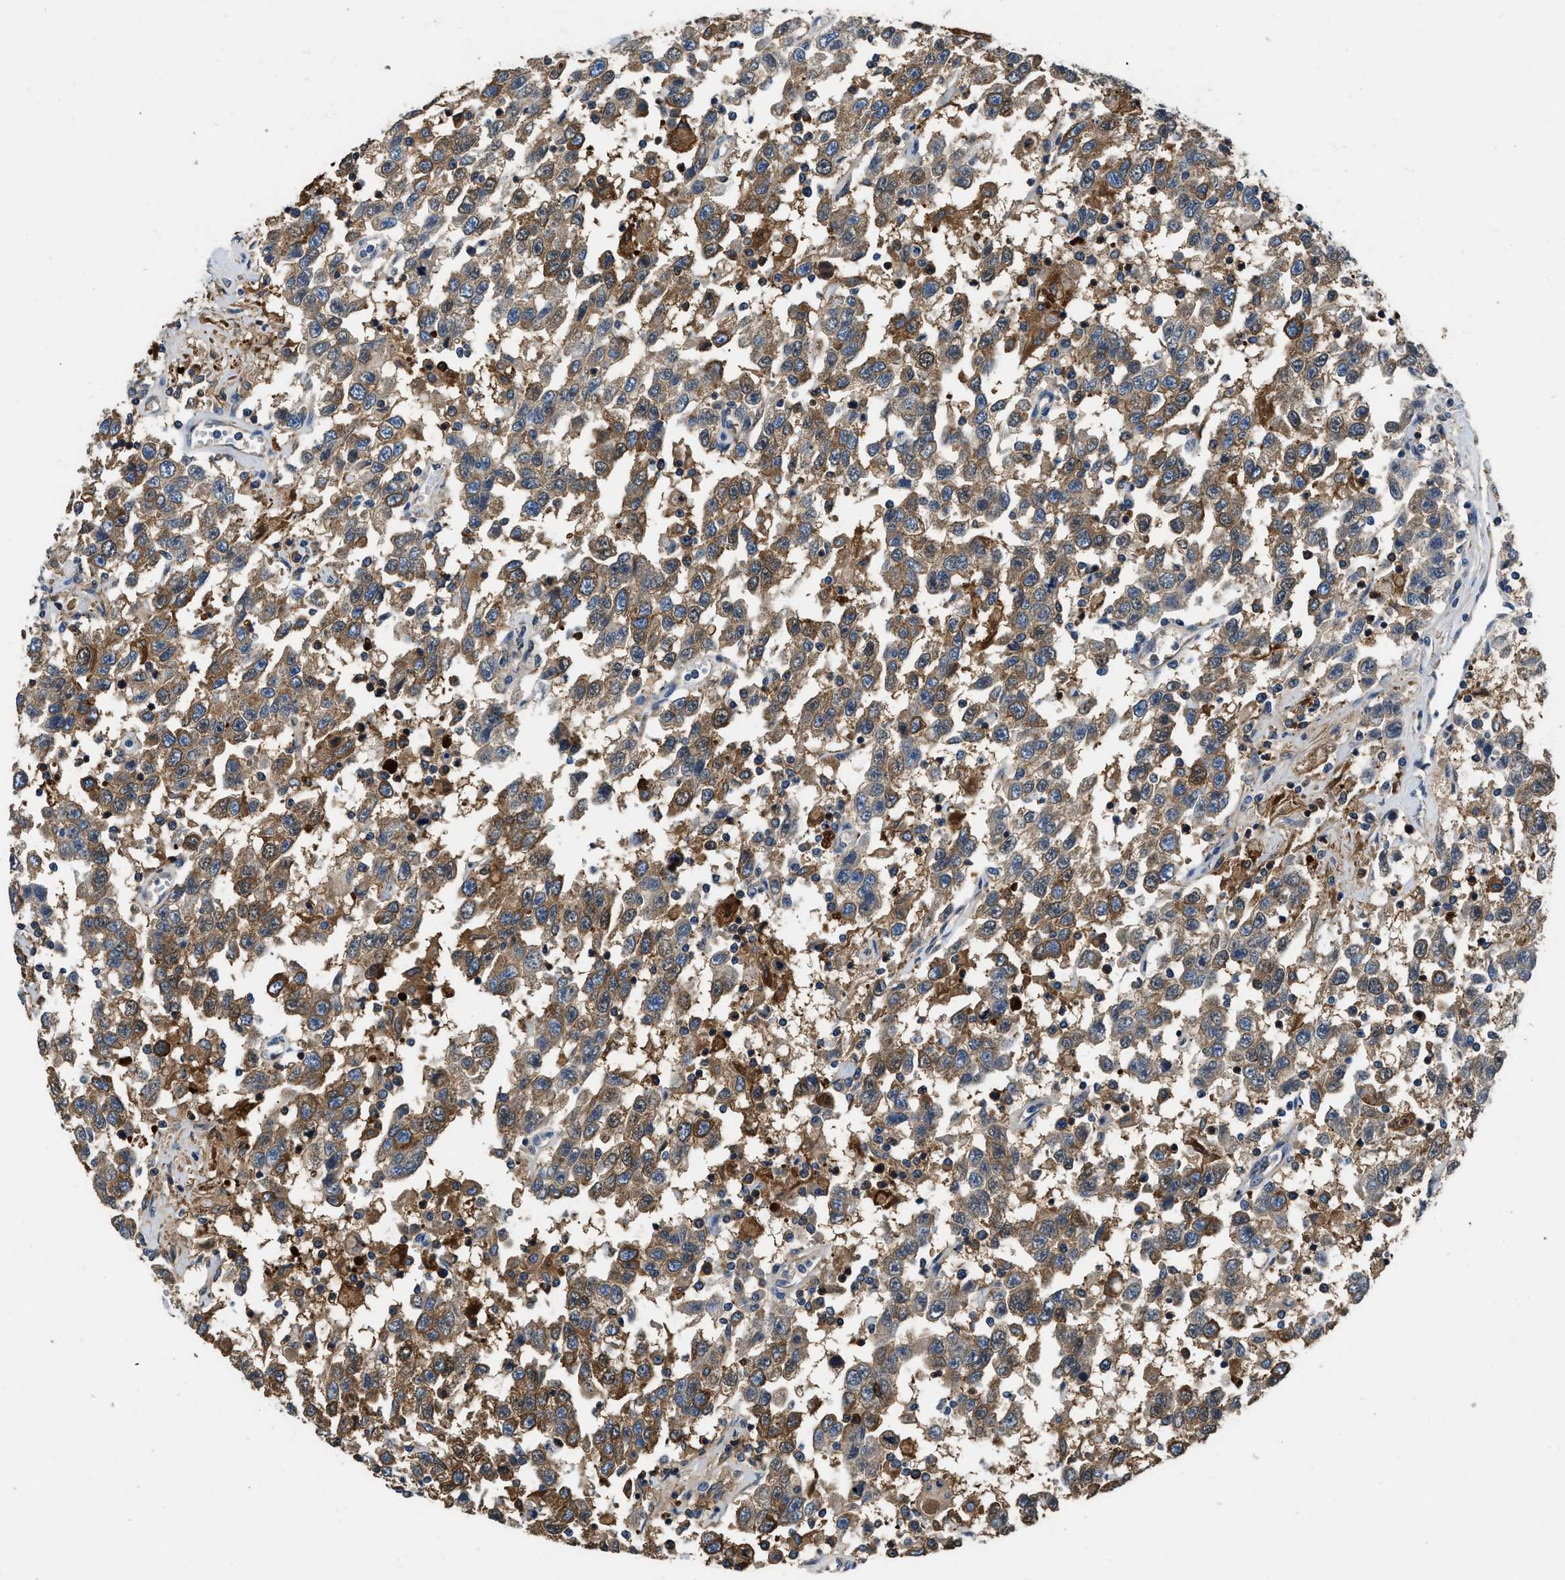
{"staining": {"intensity": "moderate", "quantity": ">75%", "location": "cytoplasmic/membranous"}, "tissue": "testis cancer", "cell_type": "Tumor cells", "image_type": "cancer", "snomed": [{"axis": "morphology", "description": "Seminoma, NOS"}, {"axis": "topography", "description": "Testis"}], "caption": "An immunohistochemistry histopathology image of tumor tissue is shown. Protein staining in brown highlights moderate cytoplasmic/membranous positivity in seminoma (testis) within tumor cells.", "gene": "PKM", "patient": {"sex": "male", "age": 41}}